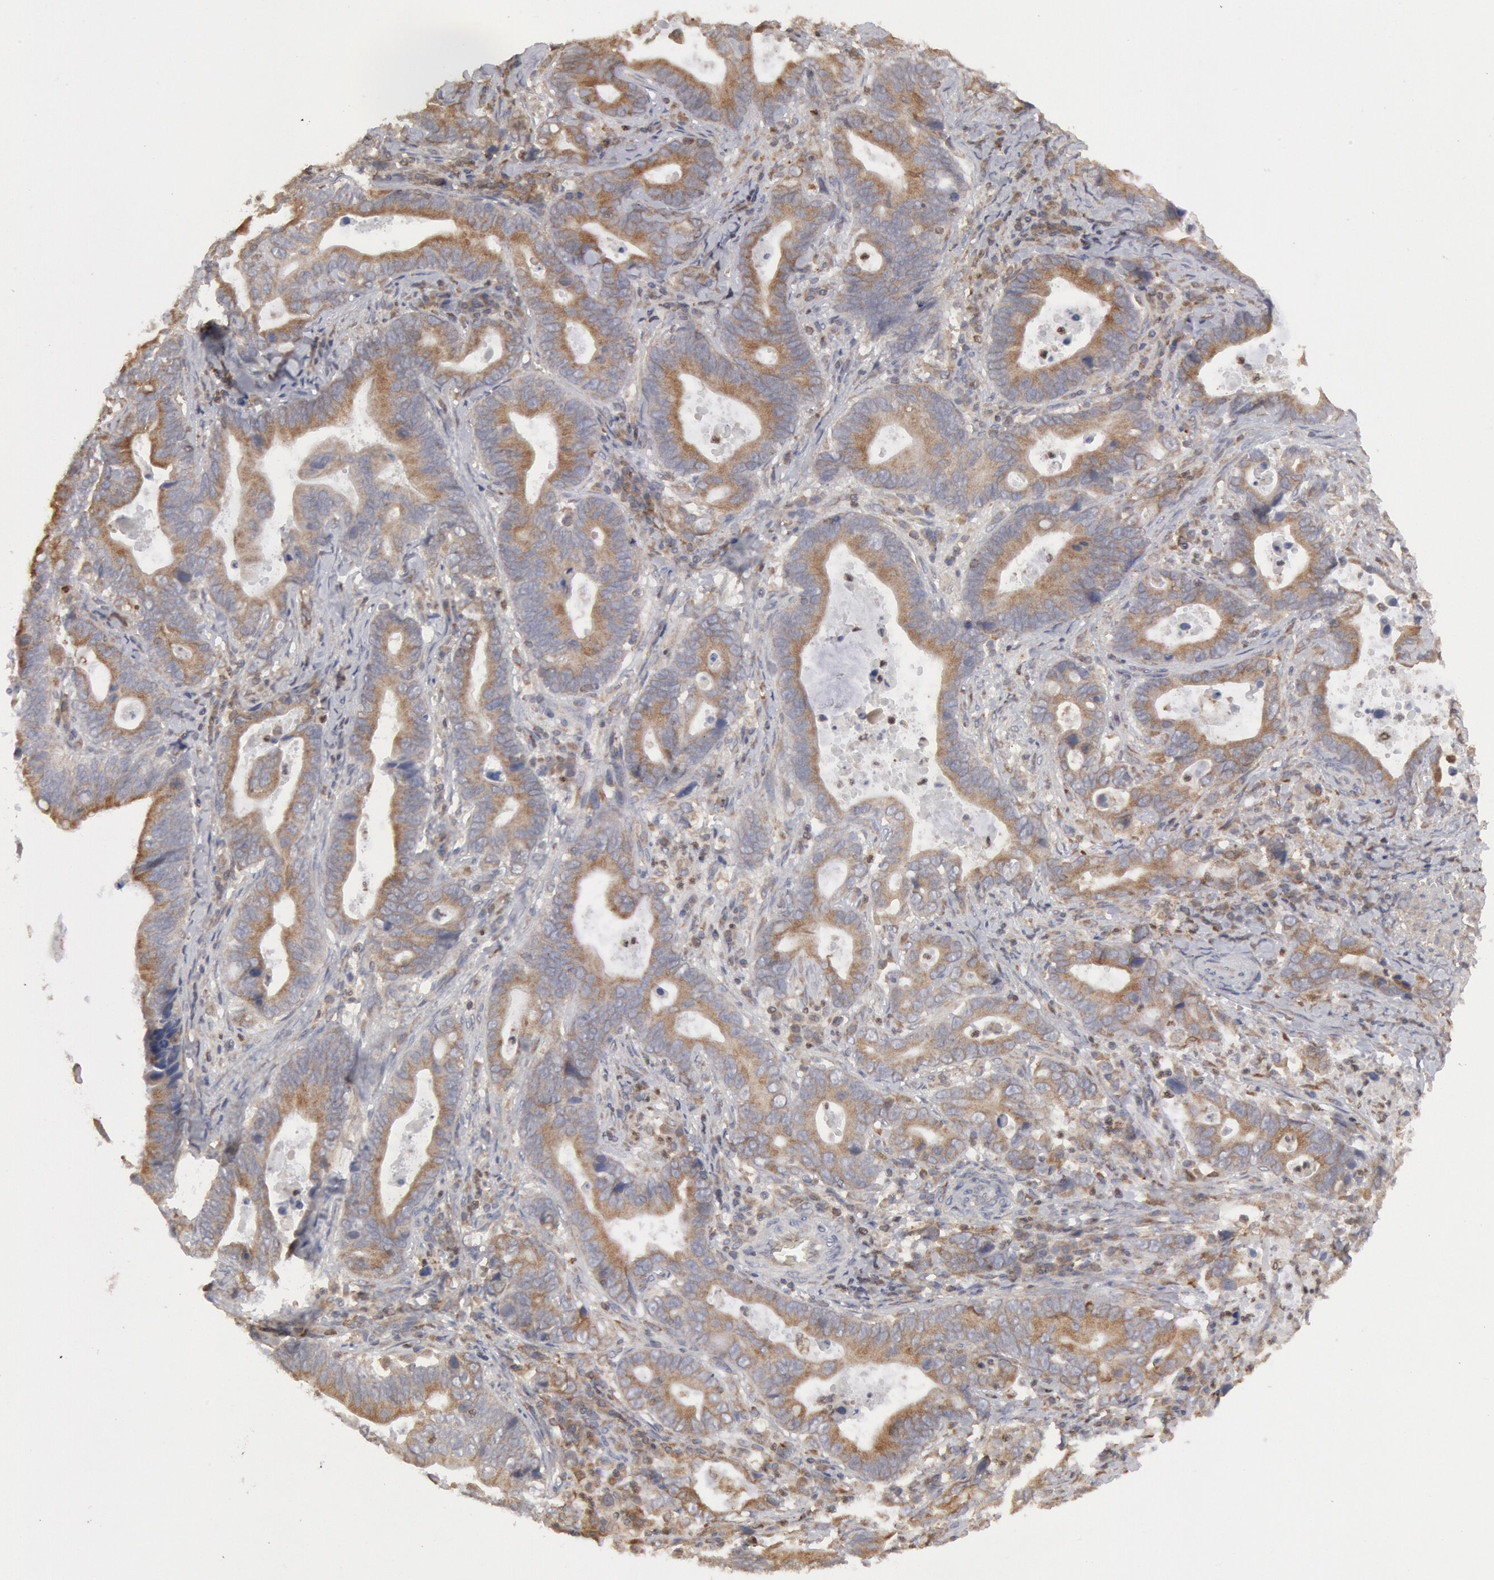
{"staining": {"intensity": "weak", "quantity": ">75%", "location": "cytoplasmic/membranous"}, "tissue": "stomach cancer", "cell_type": "Tumor cells", "image_type": "cancer", "snomed": [{"axis": "morphology", "description": "Adenocarcinoma, NOS"}, {"axis": "topography", "description": "Stomach, upper"}], "caption": "Immunohistochemical staining of human adenocarcinoma (stomach) shows low levels of weak cytoplasmic/membranous protein staining in approximately >75% of tumor cells.", "gene": "OSBPL8", "patient": {"sex": "male", "age": 63}}